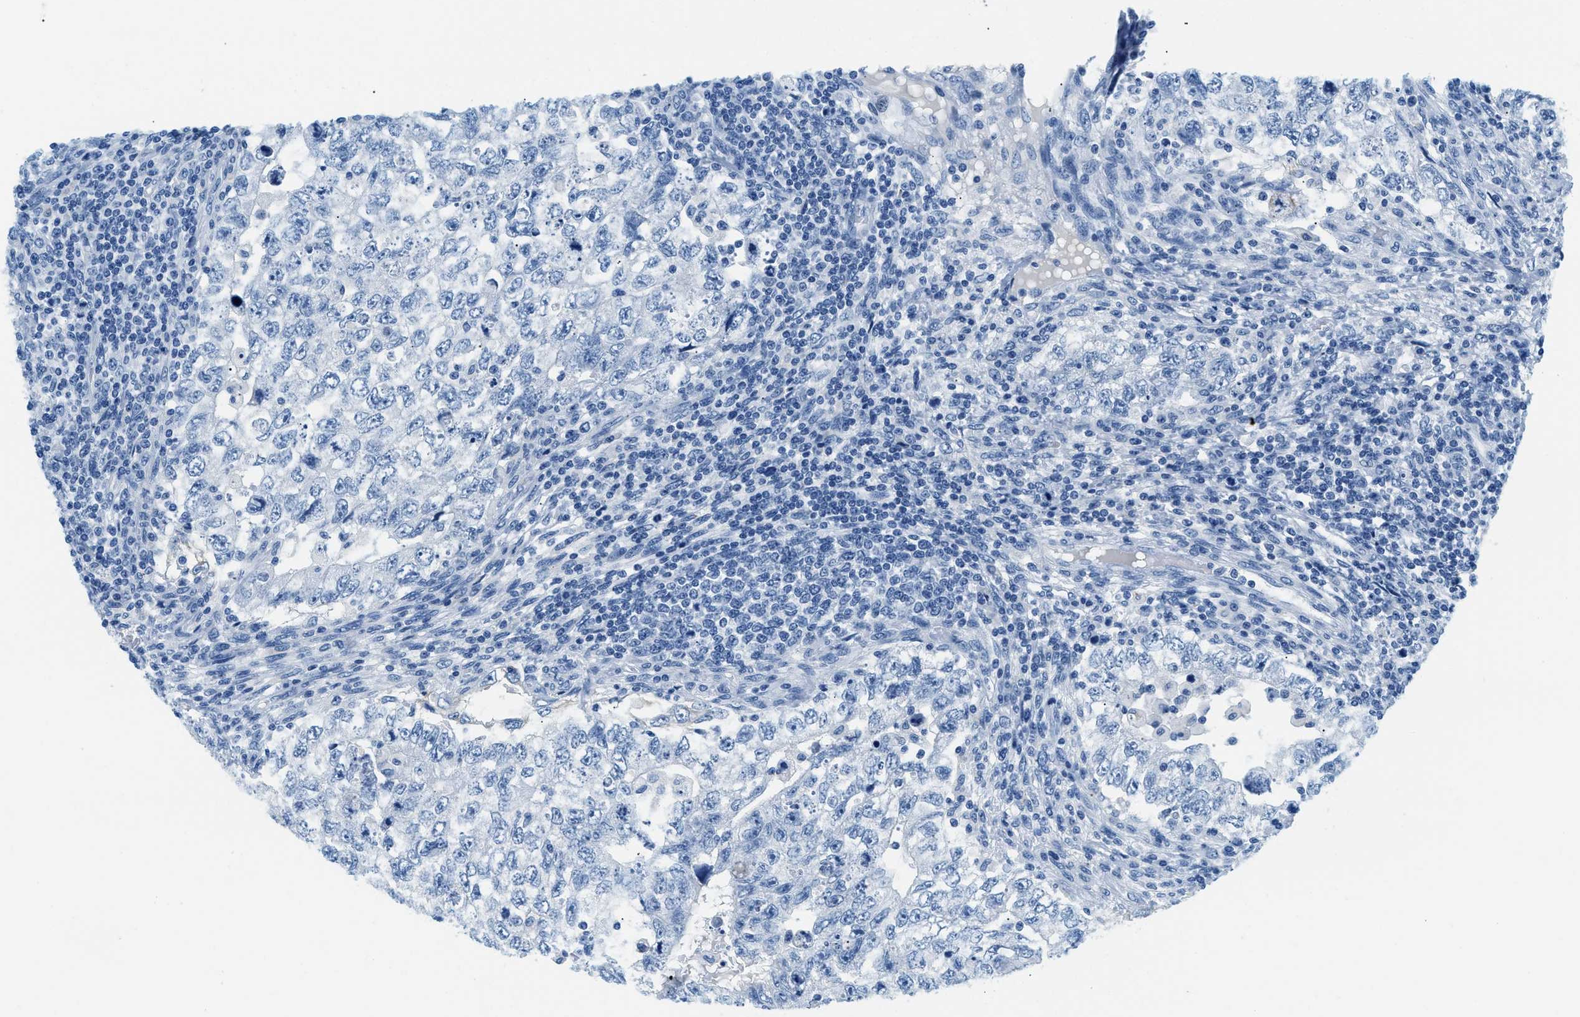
{"staining": {"intensity": "negative", "quantity": "none", "location": "none"}, "tissue": "testis cancer", "cell_type": "Tumor cells", "image_type": "cancer", "snomed": [{"axis": "morphology", "description": "Carcinoma, Embryonal, NOS"}, {"axis": "topography", "description": "Testis"}], "caption": "IHC of human embryonal carcinoma (testis) reveals no staining in tumor cells.", "gene": "STXBP2", "patient": {"sex": "male", "age": 36}}